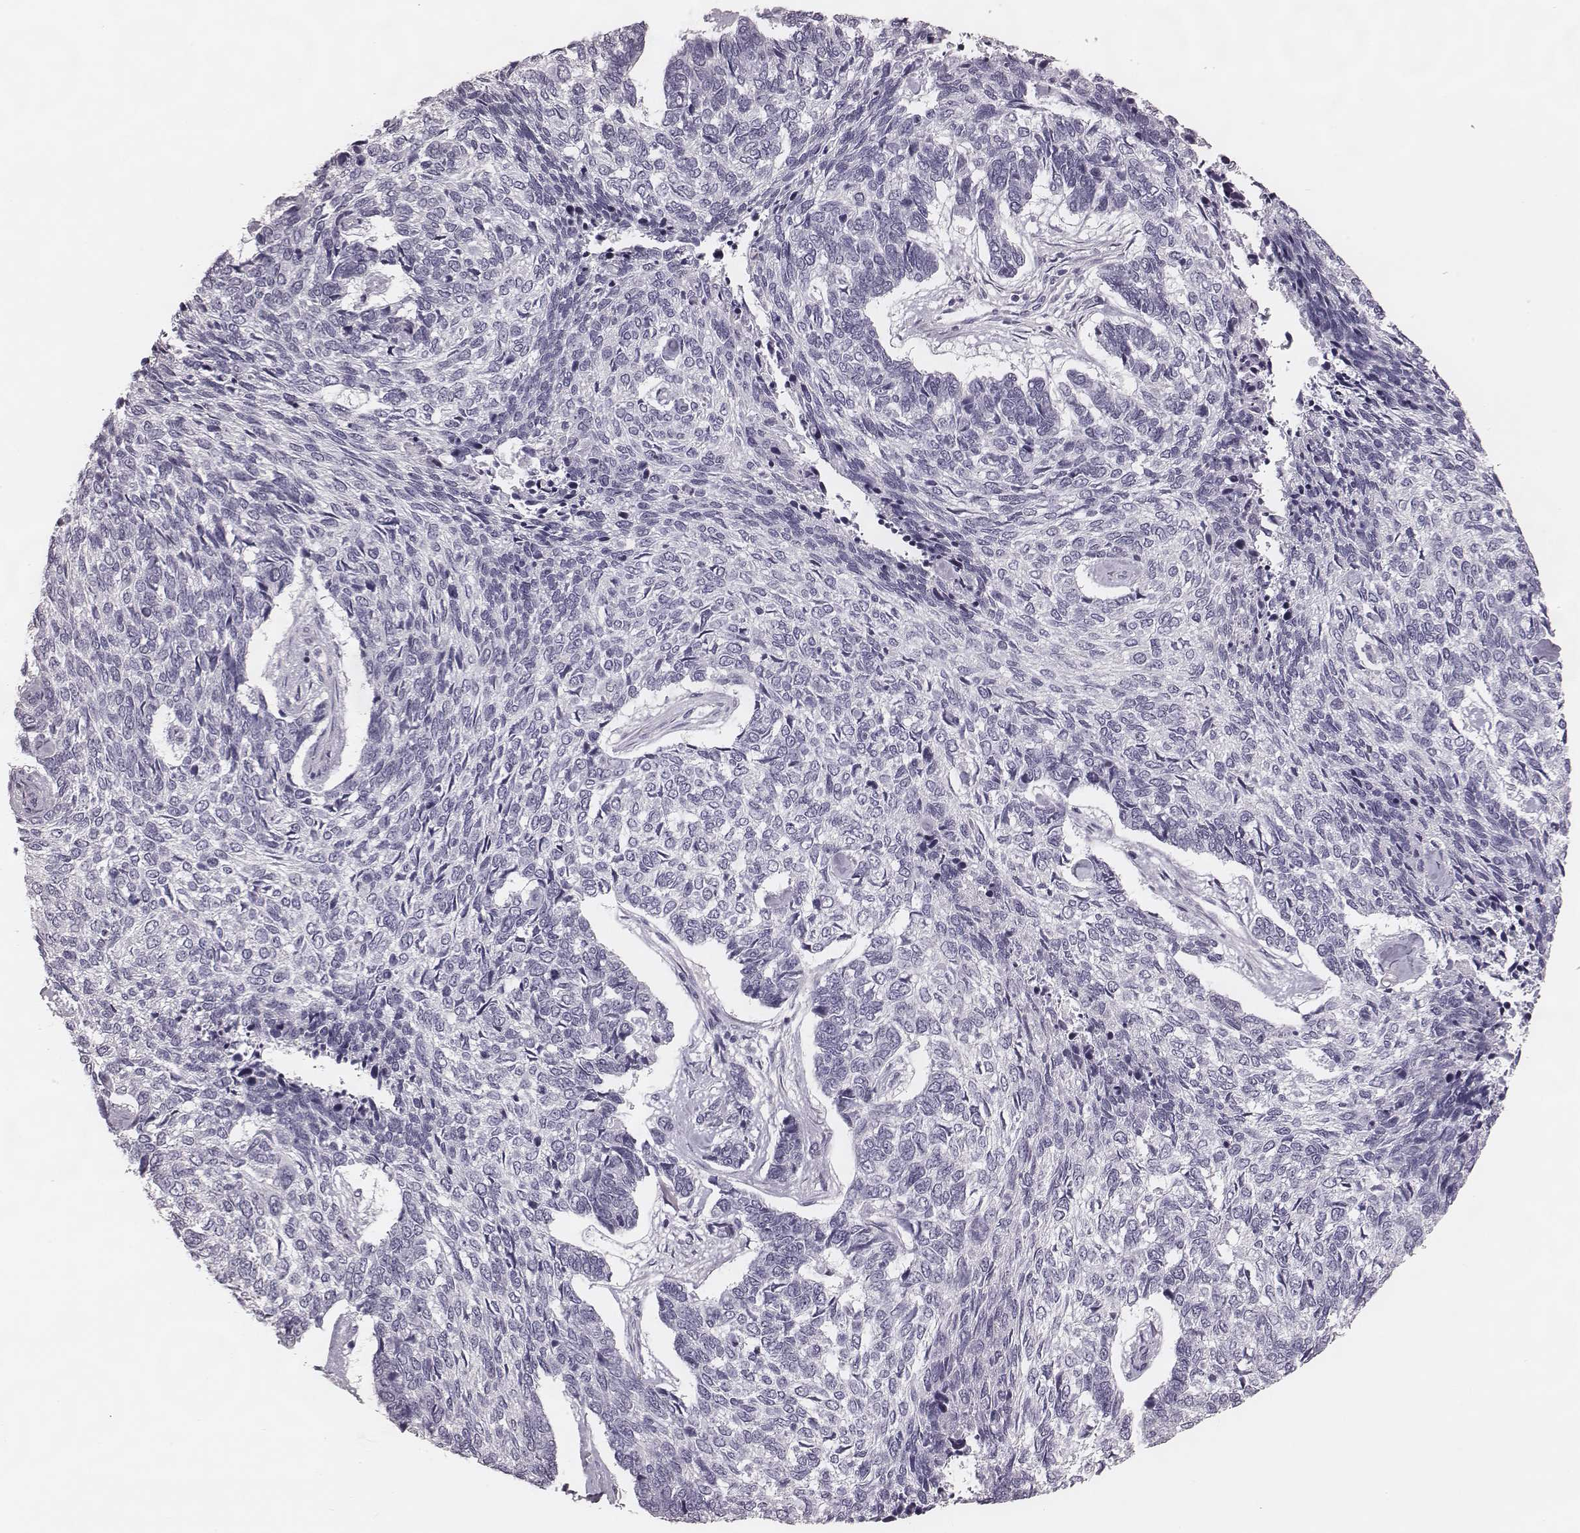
{"staining": {"intensity": "negative", "quantity": "none", "location": "none"}, "tissue": "skin cancer", "cell_type": "Tumor cells", "image_type": "cancer", "snomed": [{"axis": "morphology", "description": "Basal cell carcinoma"}, {"axis": "topography", "description": "Skin"}], "caption": "This histopathology image is of skin cancer (basal cell carcinoma) stained with immunohistochemistry to label a protein in brown with the nuclei are counter-stained blue. There is no staining in tumor cells.", "gene": "SPA17", "patient": {"sex": "female", "age": 65}}